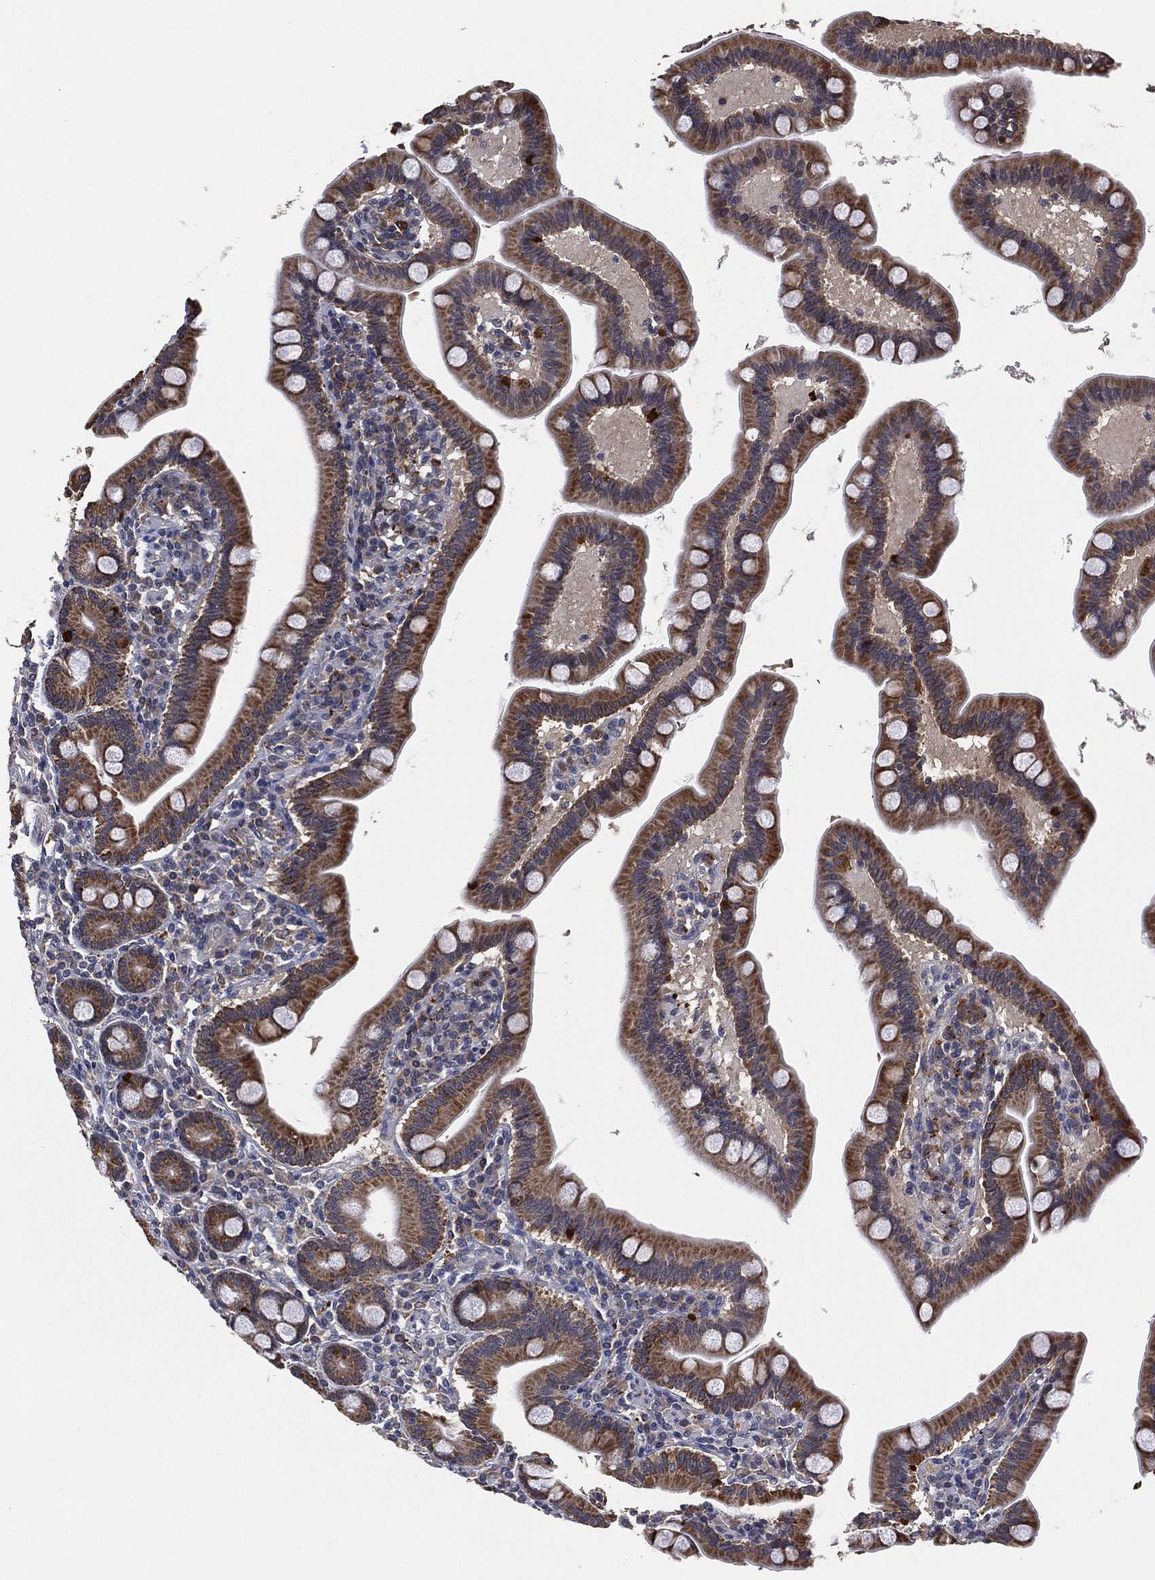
{"staining": {"intensity": "moderate", "quantity": "25%-75%", "location": "cytoplasmic/membranous"}, "tissue": "small intestine", "cell_type": "Glandular cells", "image_type": "normal", "snomed": [{"axis": "morphology", "description": "Normal tissue, NOS"}, {"axis": "topography", "description": "Small intestine"}], "caption": "A medium amount of moderate cytoplasmic/membranous staining is seen in about 25%-75% of glandular cells in benign small intestine.", "gene": "SELENOO", "patient": {"sex": "male", "age": 66}}